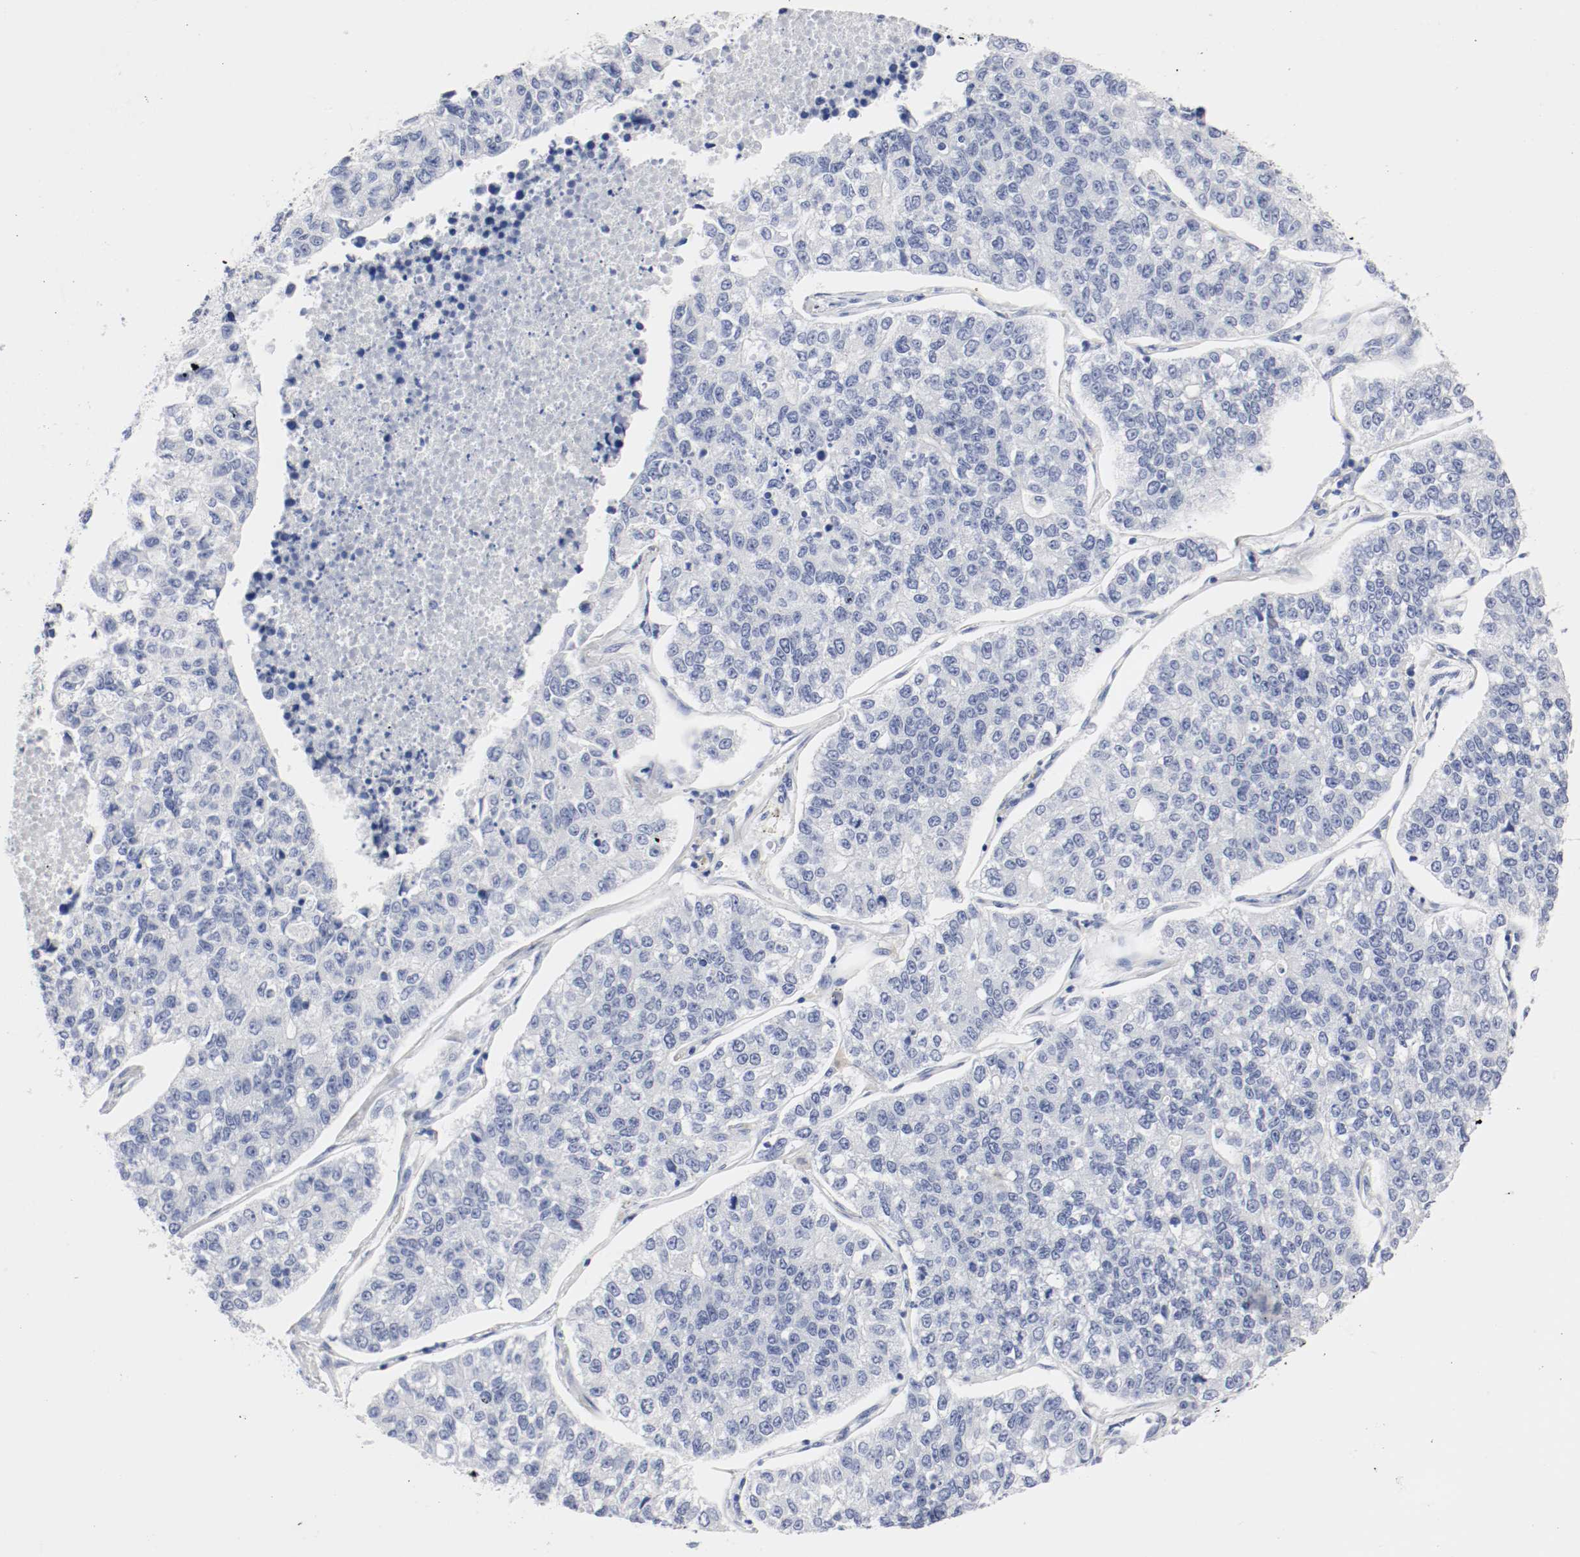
{"staining": {"intensity": "negative", "quantity": "none", "location": "none"}, "tissue": "lung cancer", "cell_type": "Tumor cells", "image_type": "cancer", "snomed": [{"axis": "morphology", "description": "Adenocarcinoma, NOS"}, {"axis": "topography", "description": "Lung"}], "caption": "Immunohistochemical staining of lung cancer (adenocarcinoma) displays no significant positivity in tumor cells.", "gene": "GAD1", "patient": {"sex": "male", "age": 49}}